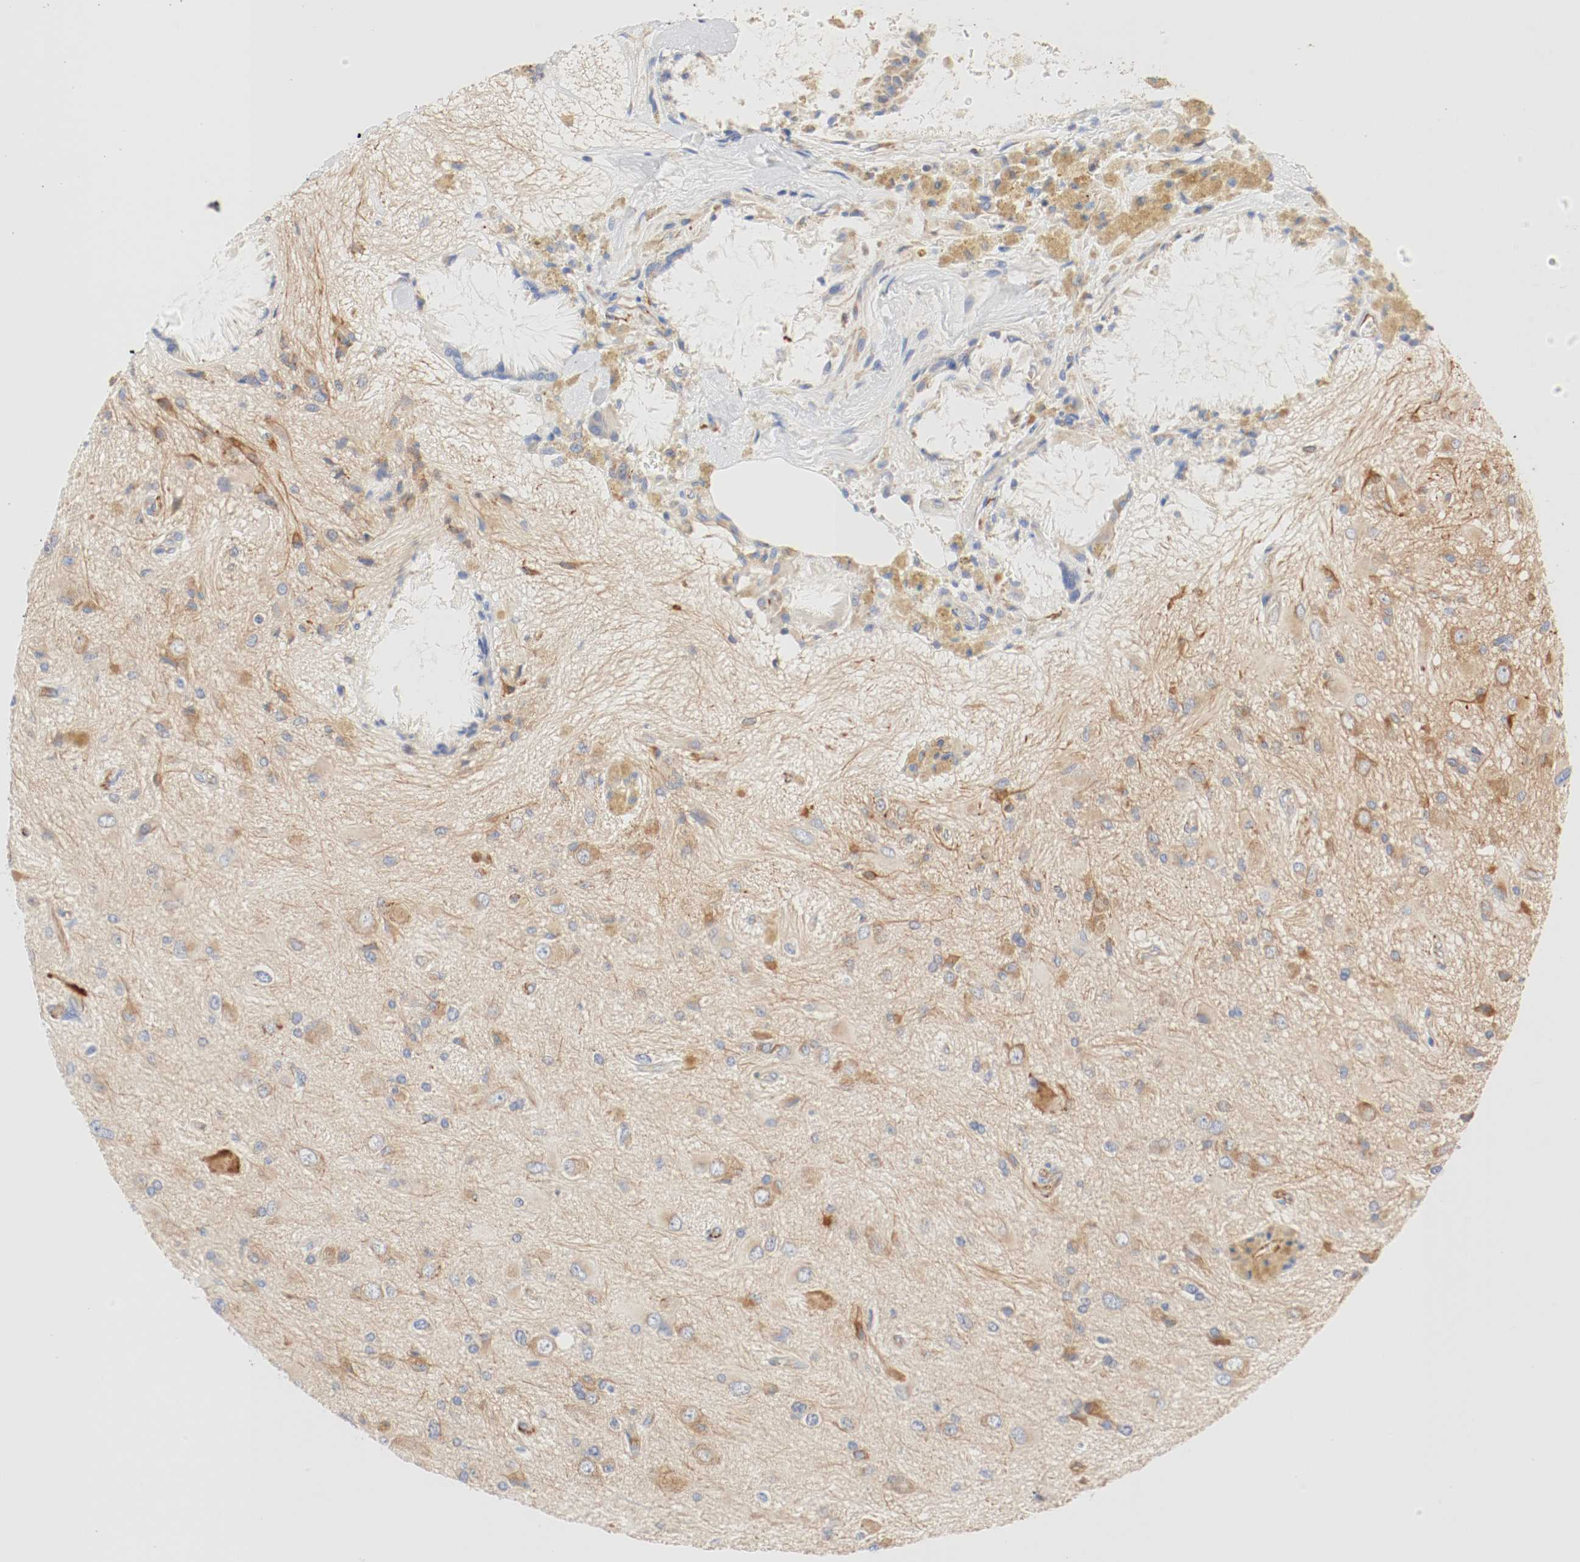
{"staining": {"intensity": "moderate", "quantity": ">75%", "location": "cytoplasmic/membranous"}, "tissue": "glioma", "cell_type": "Tumor cells", "image_type": "cancer", "snomed": [{"axis": "morphology", "description": "Glioma, malignant, High grade"}, {"axis": "topography", "description": "Brain"}], "caption": "Immunohistochemical staining of human glioma shows medium levels of moderate cytoplasmic/membranous positivity in approximately >75% of tumor cells. Using DAB (3,3'-diaminobenzidine) (brown) and hematoxylin (blue) stains, captured at high magnification using brightfield microscopy.", "gene": "GIT1", "patient": {"sex": "male", "age": 47}}